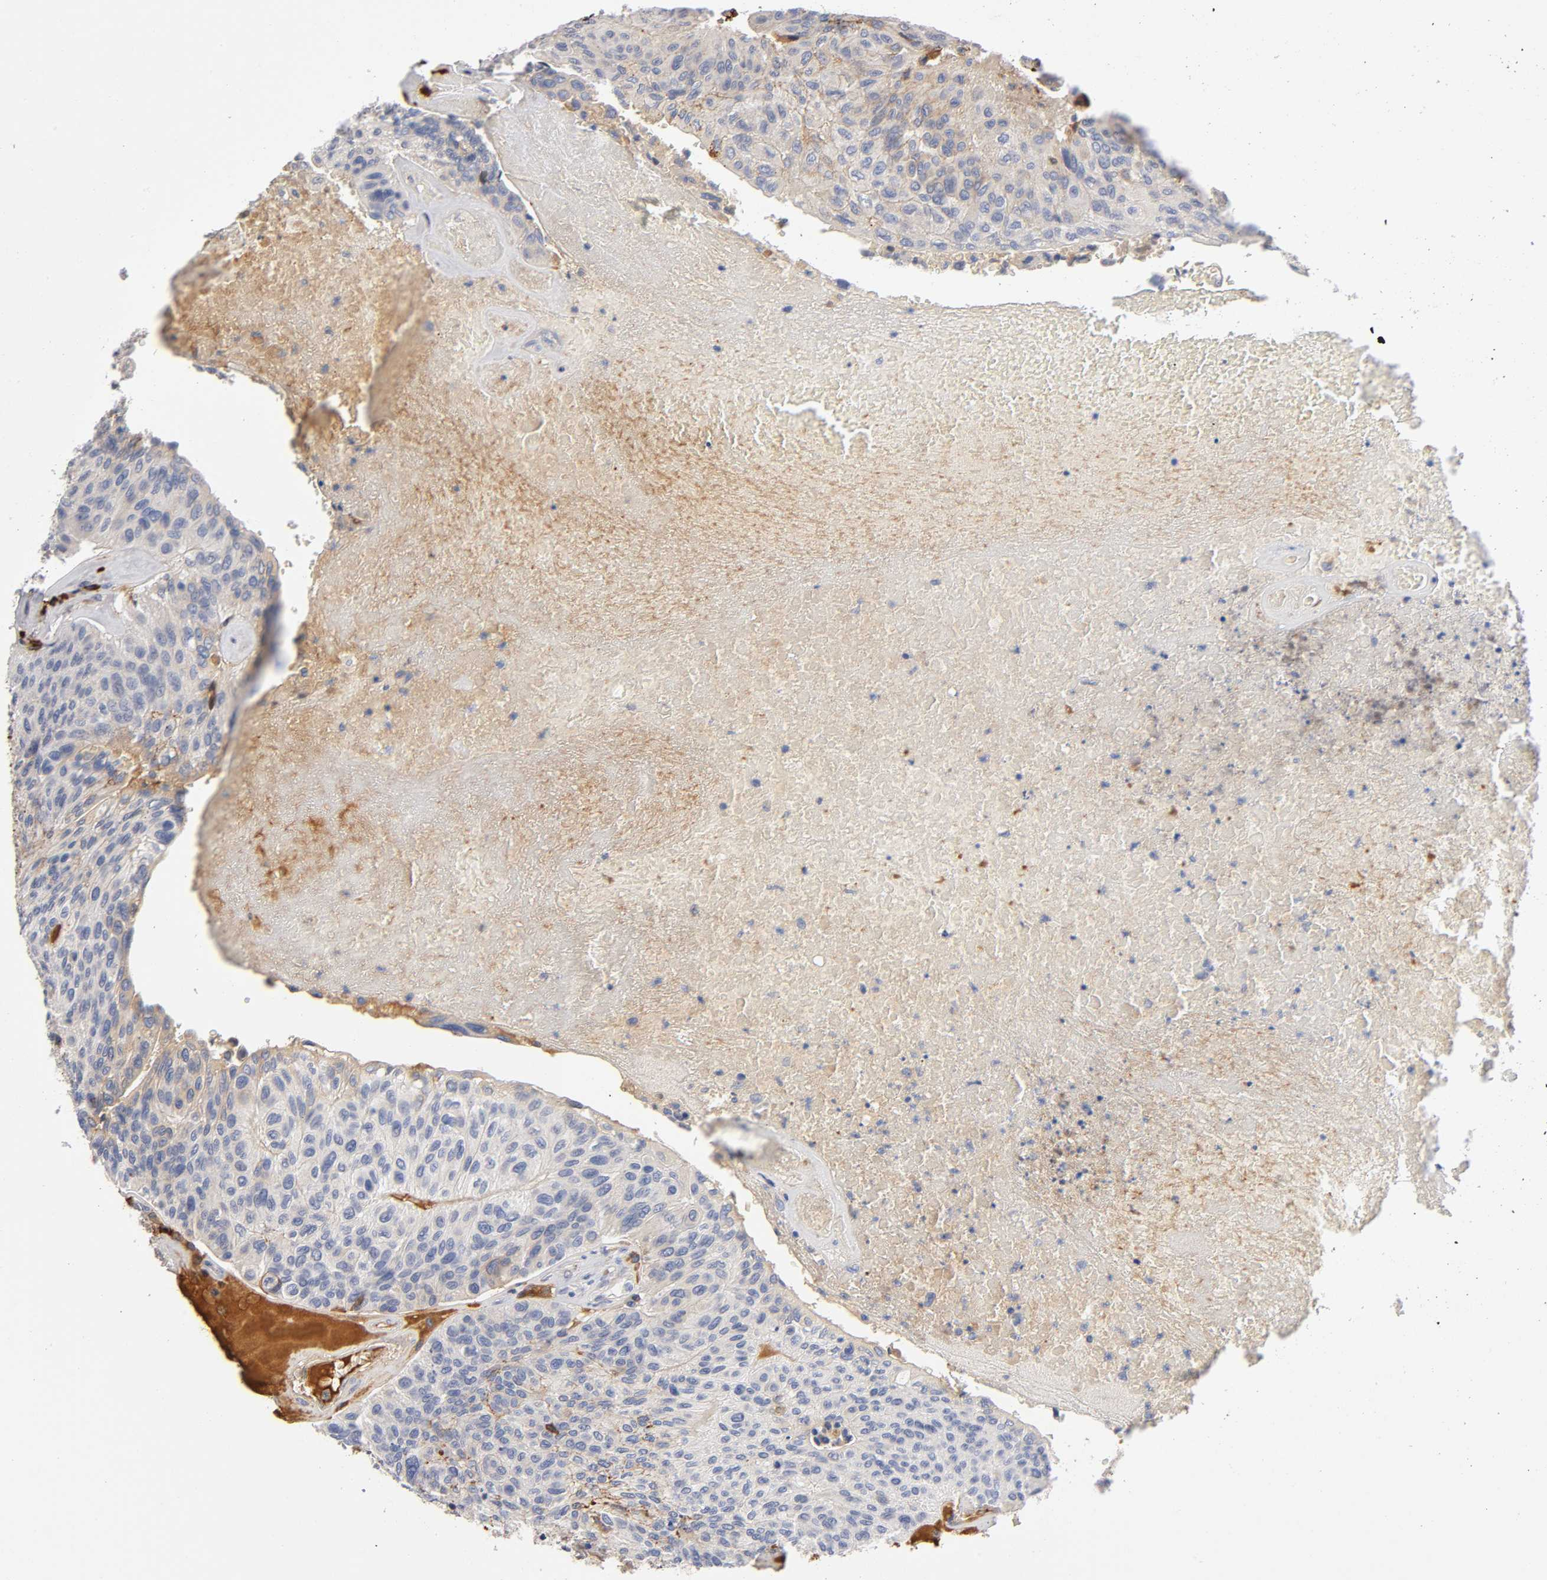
{"staining": {"intensity": "weak", "quantity": ">75%", "location": "cytoplasmic/membranous"}, "tissue": "urothelial cancer", "cell_type": "Tumor cells", "image_type": "cancer", "snomed": [{"axis": "morphology", "description": "Urothelial carcinoma, High grade"}, {"axis": "topography", "description": "Urinary bladder"}], "caption": "This photomicrograph reveals immunohistochemistry staining of human urothelial carcinoma (high-grade), with low weak cytoplasmic/membranous positivity in about >75% of tumor cells.", "gene": "NOVA1", "patient": {"sex": "male", "age": 66}}